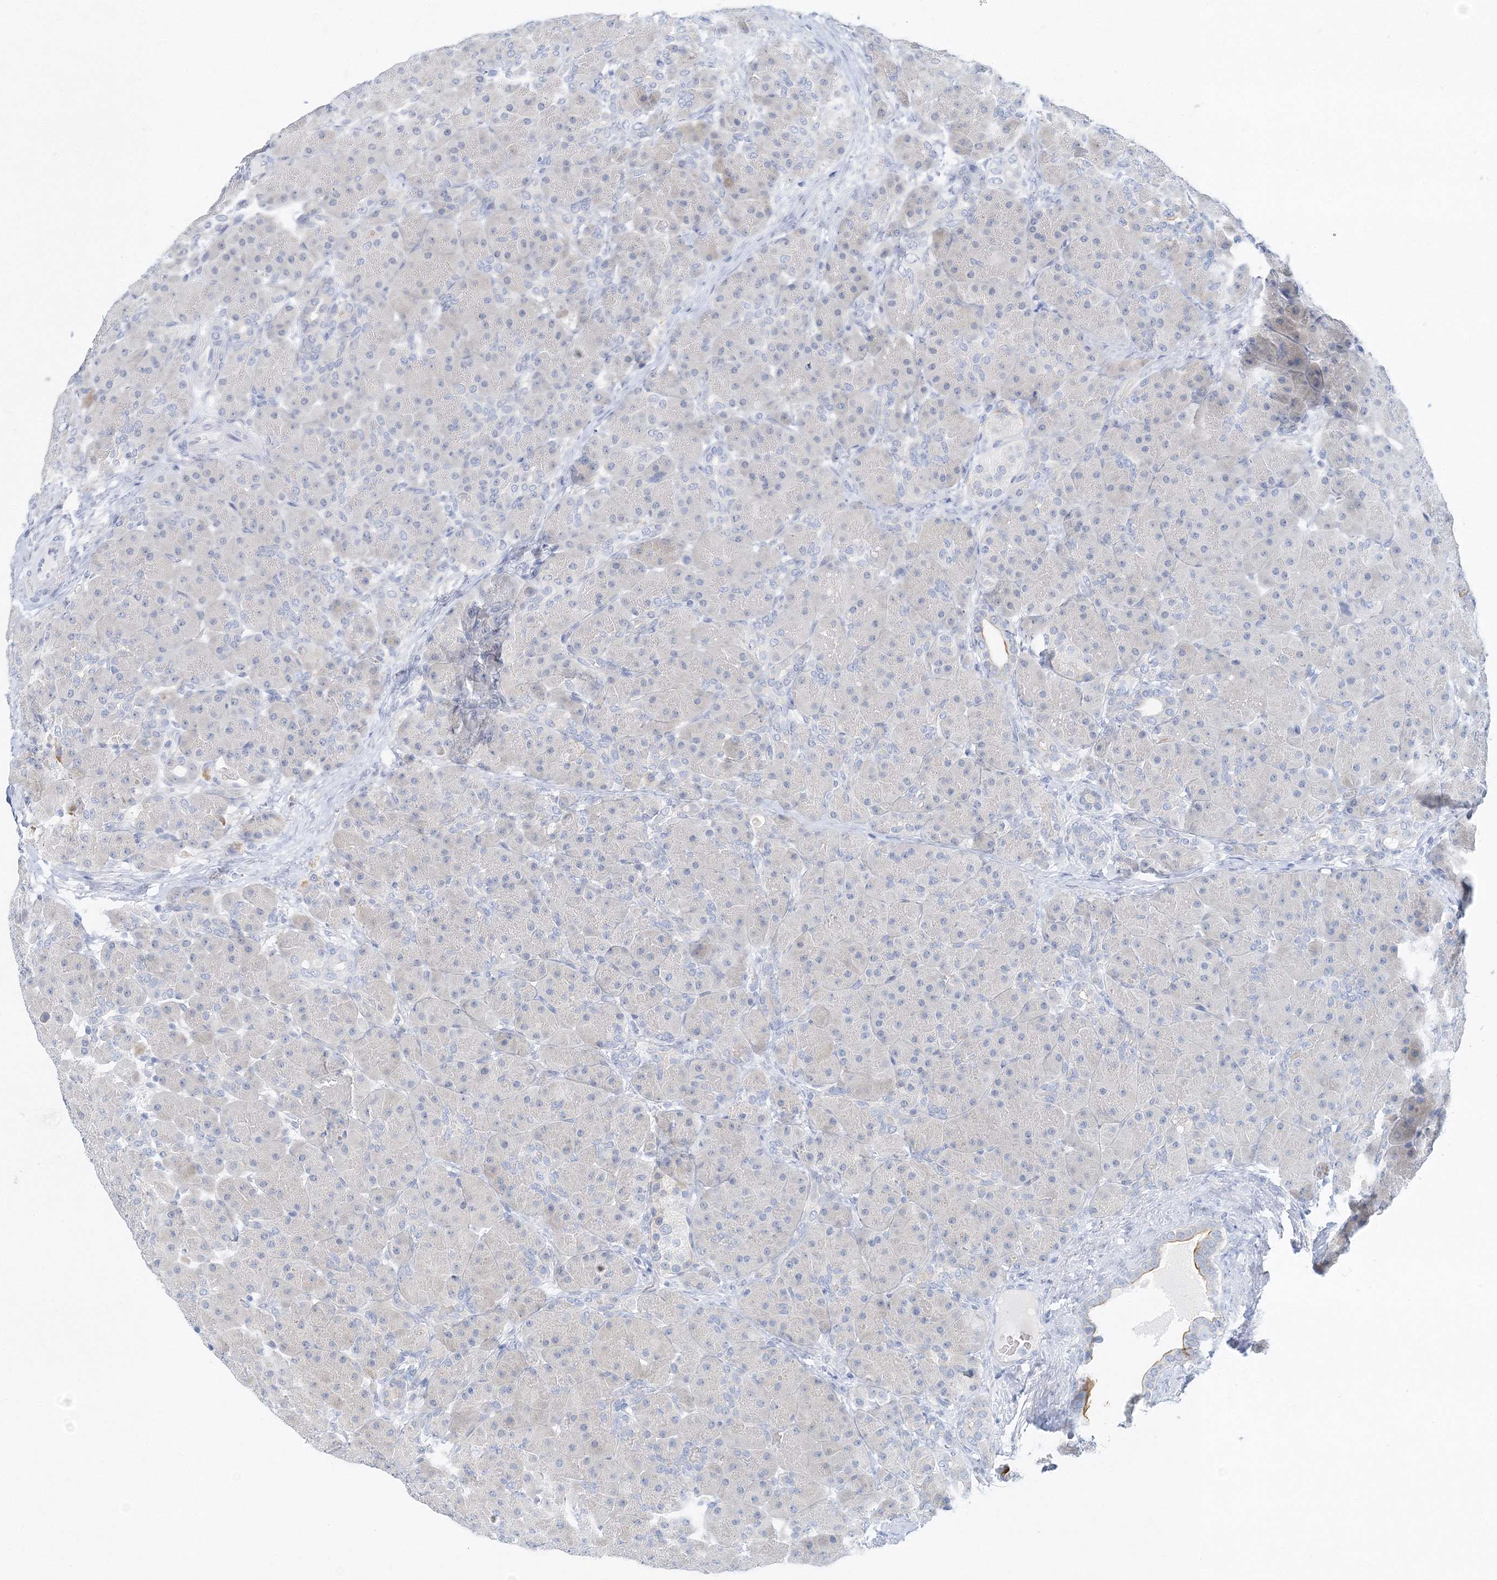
{"staining": {"intensity": "negative", "quantity": "none", "location": "none"}, "tissue": "pancreas", "cell_type": "Exocrine glandular cells", "image_type": "normal", "snomed": [{"axis": "morphology", "description": "Normal tissue, NOS"}, {"axis": "topography", "description": "Pancreas"}], "caption": "Immunohistochemistry image of benign pancreas: human pancreas stained with DAB exhibits no significant protein staining in exocrine glandular cells.", "gene": "VILL", "patient": {"sex": "male", "age": 66}}